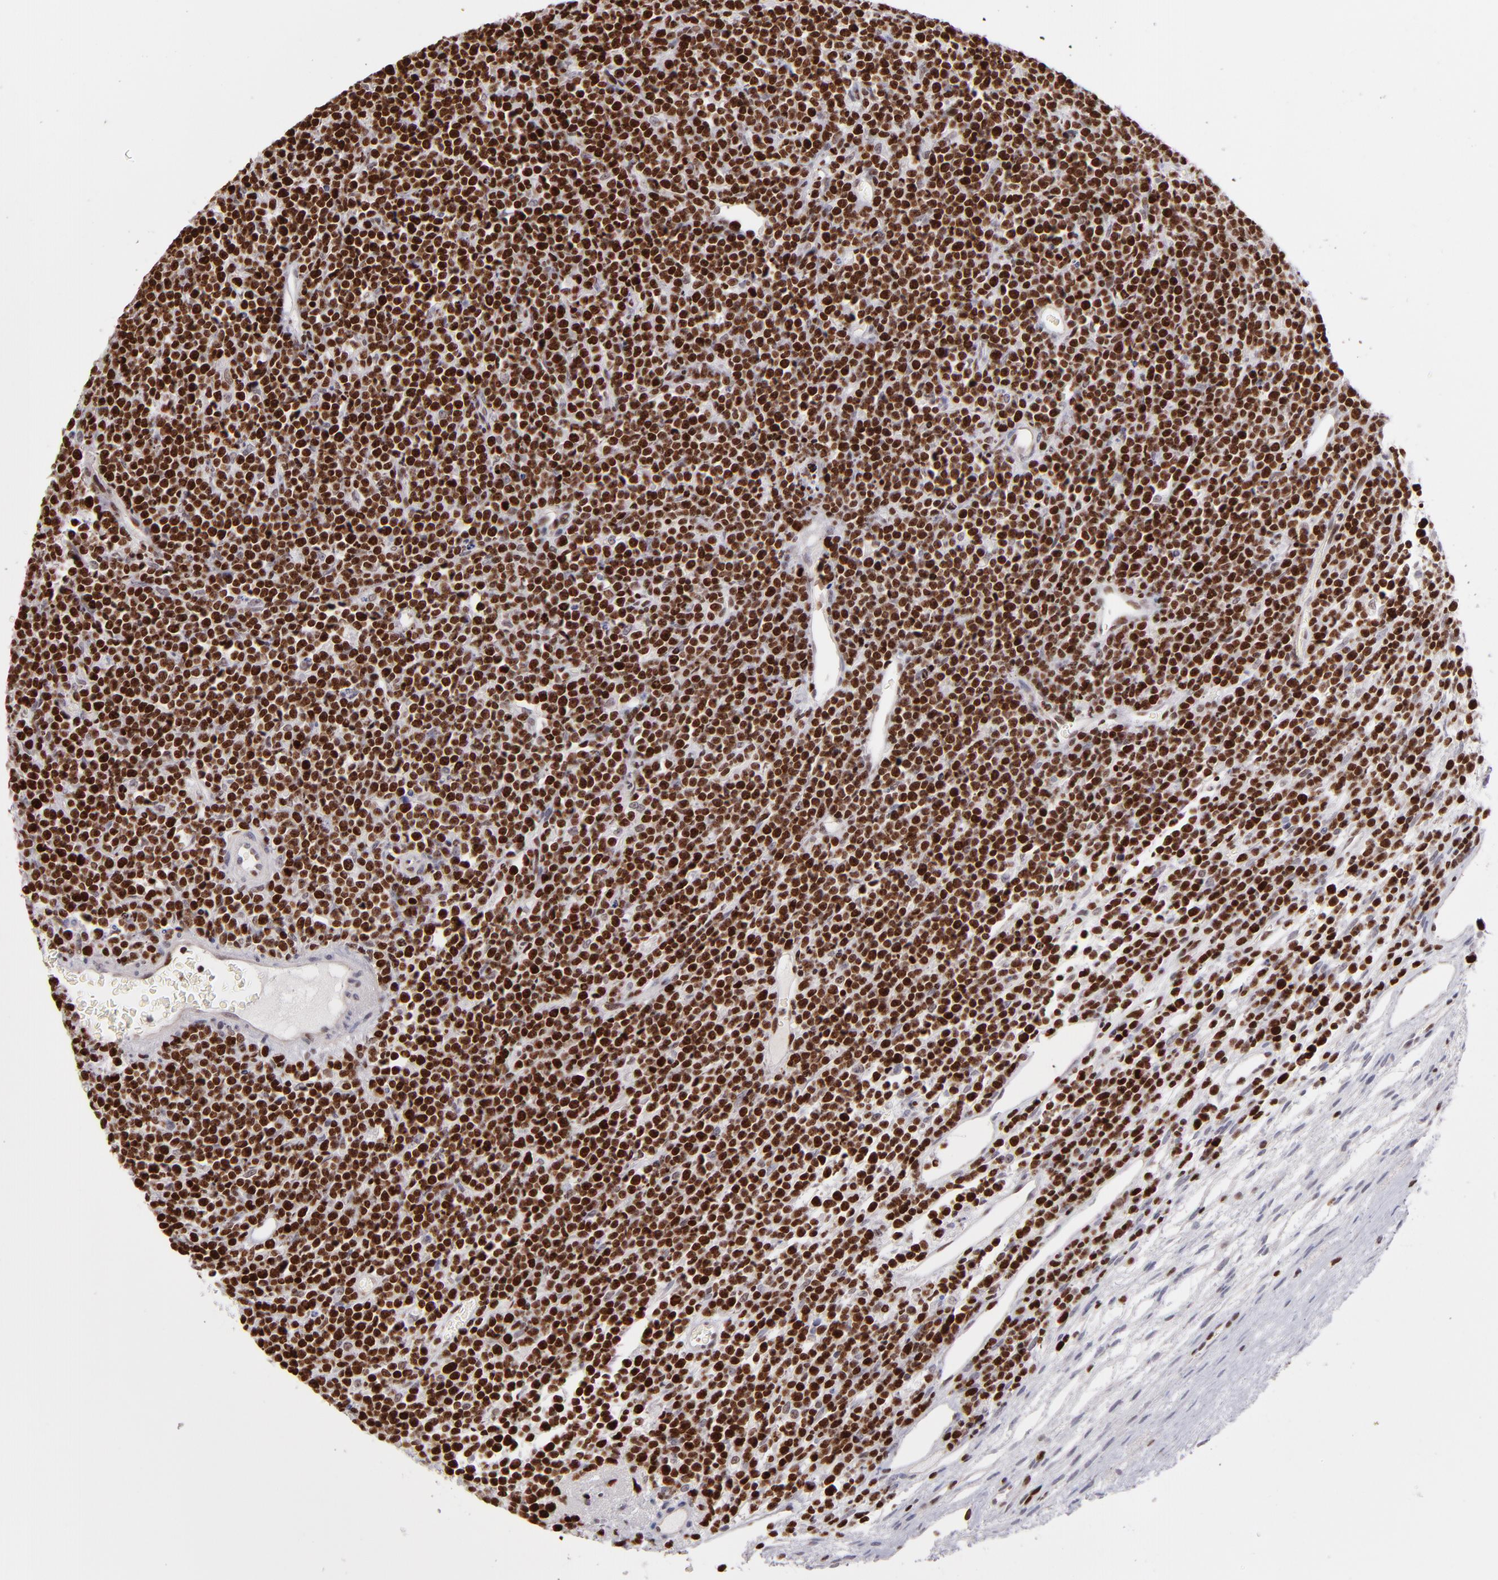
{"staining": {"intensity": "strong", "quantity": ">75%", "location": "nuclear"}, "tissue": "lymphoma", "cell_type": "Tumor cells", "image_type": "cancer", "snomed": [{"axis": "morphology", "description": "Malignant lymphoma, non-Hodgkin's type, High grade"}, {"axis": "topography", "description": "Ovary"}], "caption": "Malignant lymphoma, non-Hodgkin's type (high-grade) tissue demonstrates strong nuclear positivity in about >75% of tumor cells", "gene": "POLA1", "patient": {"sex": "female", "age": 56}}